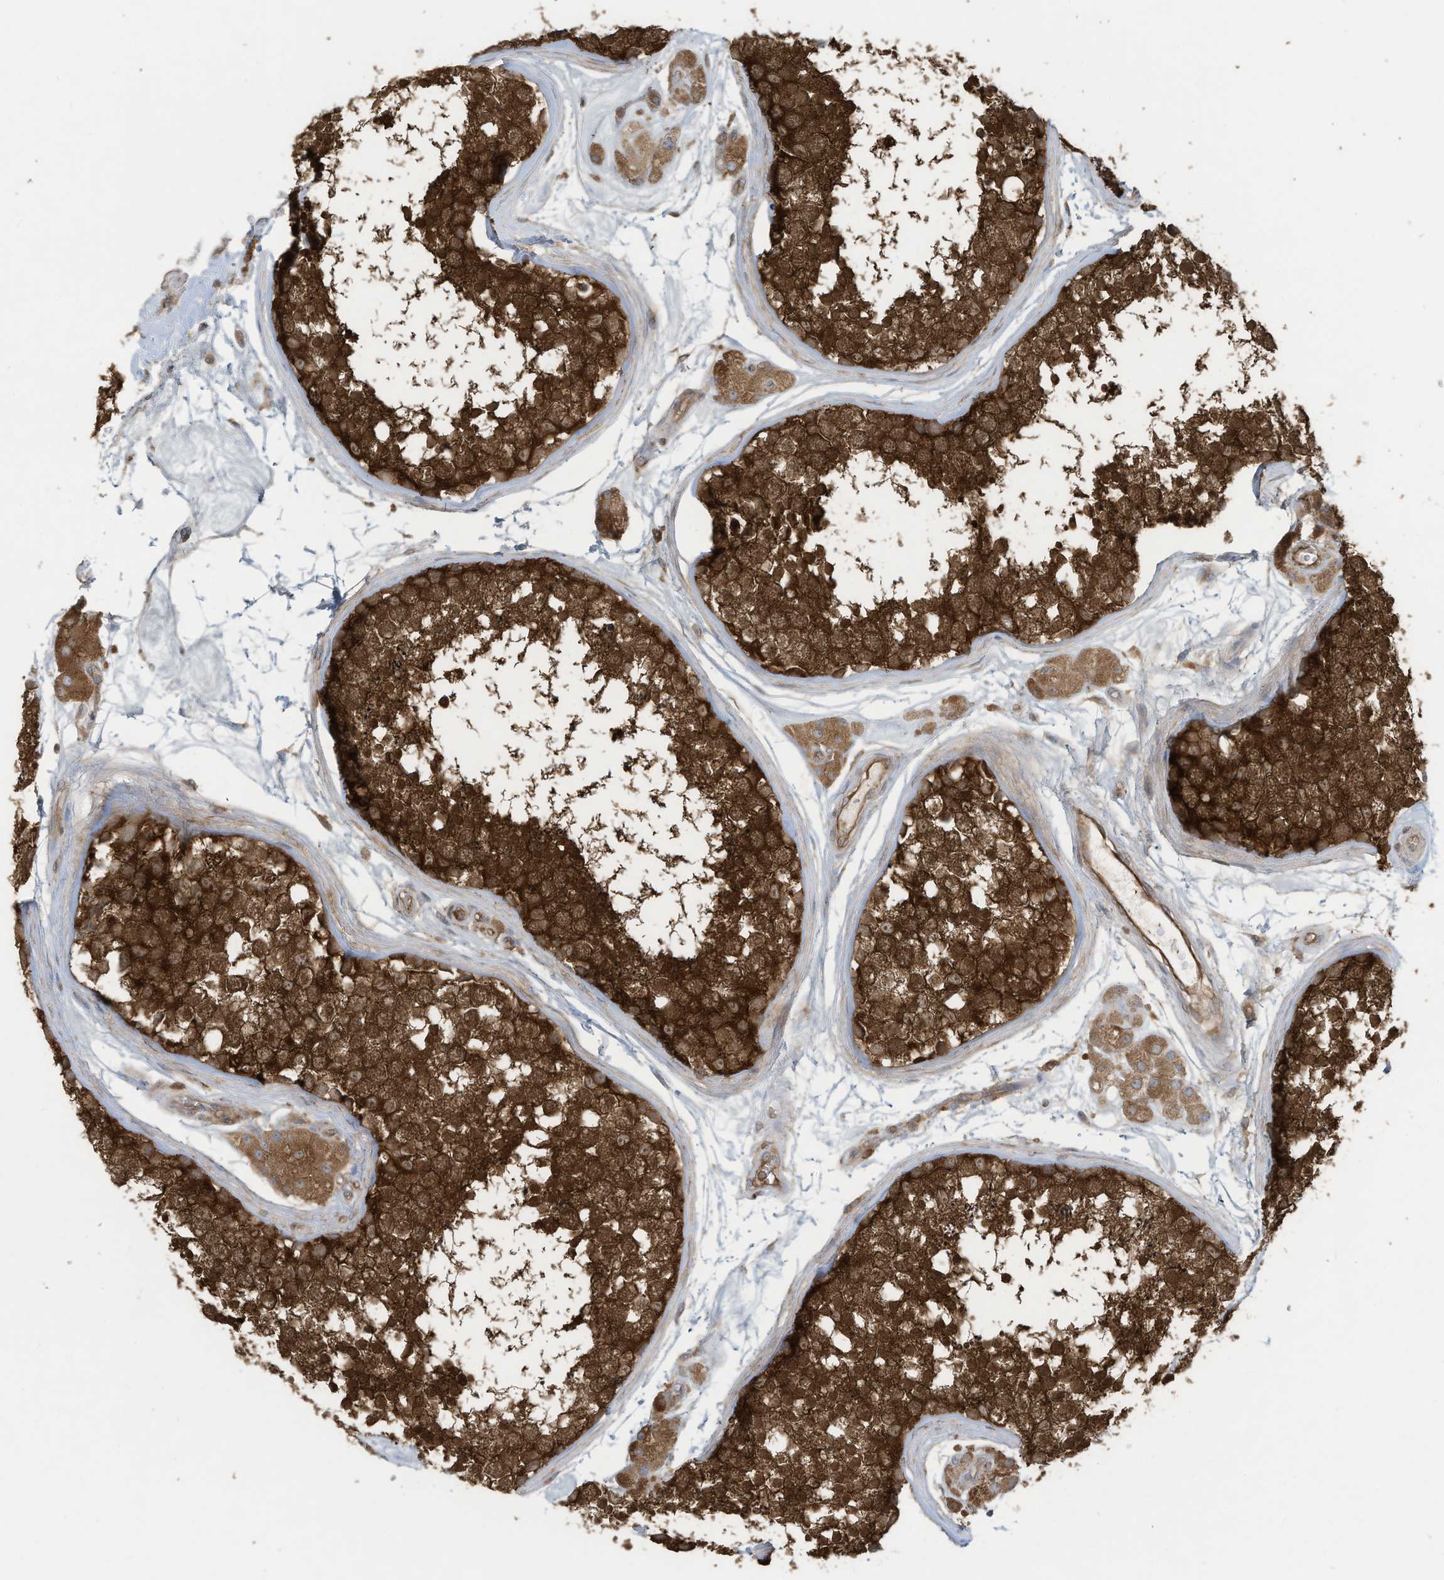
{"staining": {"intensity": "strong", "quantity": ">75%", "location": "cytoplasmic/membranous,nuclear"}, "tissue": "testis", "cell_type": "Cells in seminiferous ducts", "image_type": "normal", "snomed": [{"axis": "morphology", "description": "Normal tissue, NOS"}, {"axis": "topography", "description": "Testis"}], "caption": "IHC (DAB (3,3'-diaminobenzidine)) staining of normal testis displays strong cytoplasmic/membranous,nuclear protein expression in about >75% of cells in seminiferous ducts. The staining is performed using DAB (3,3'-diaminobenzidine) brown chromogen to label protein expression. The nuclei are counter-stained blue using hematoxylin.", "gene": "OLA1", "patient": {"sex": "male", "age": 56}}